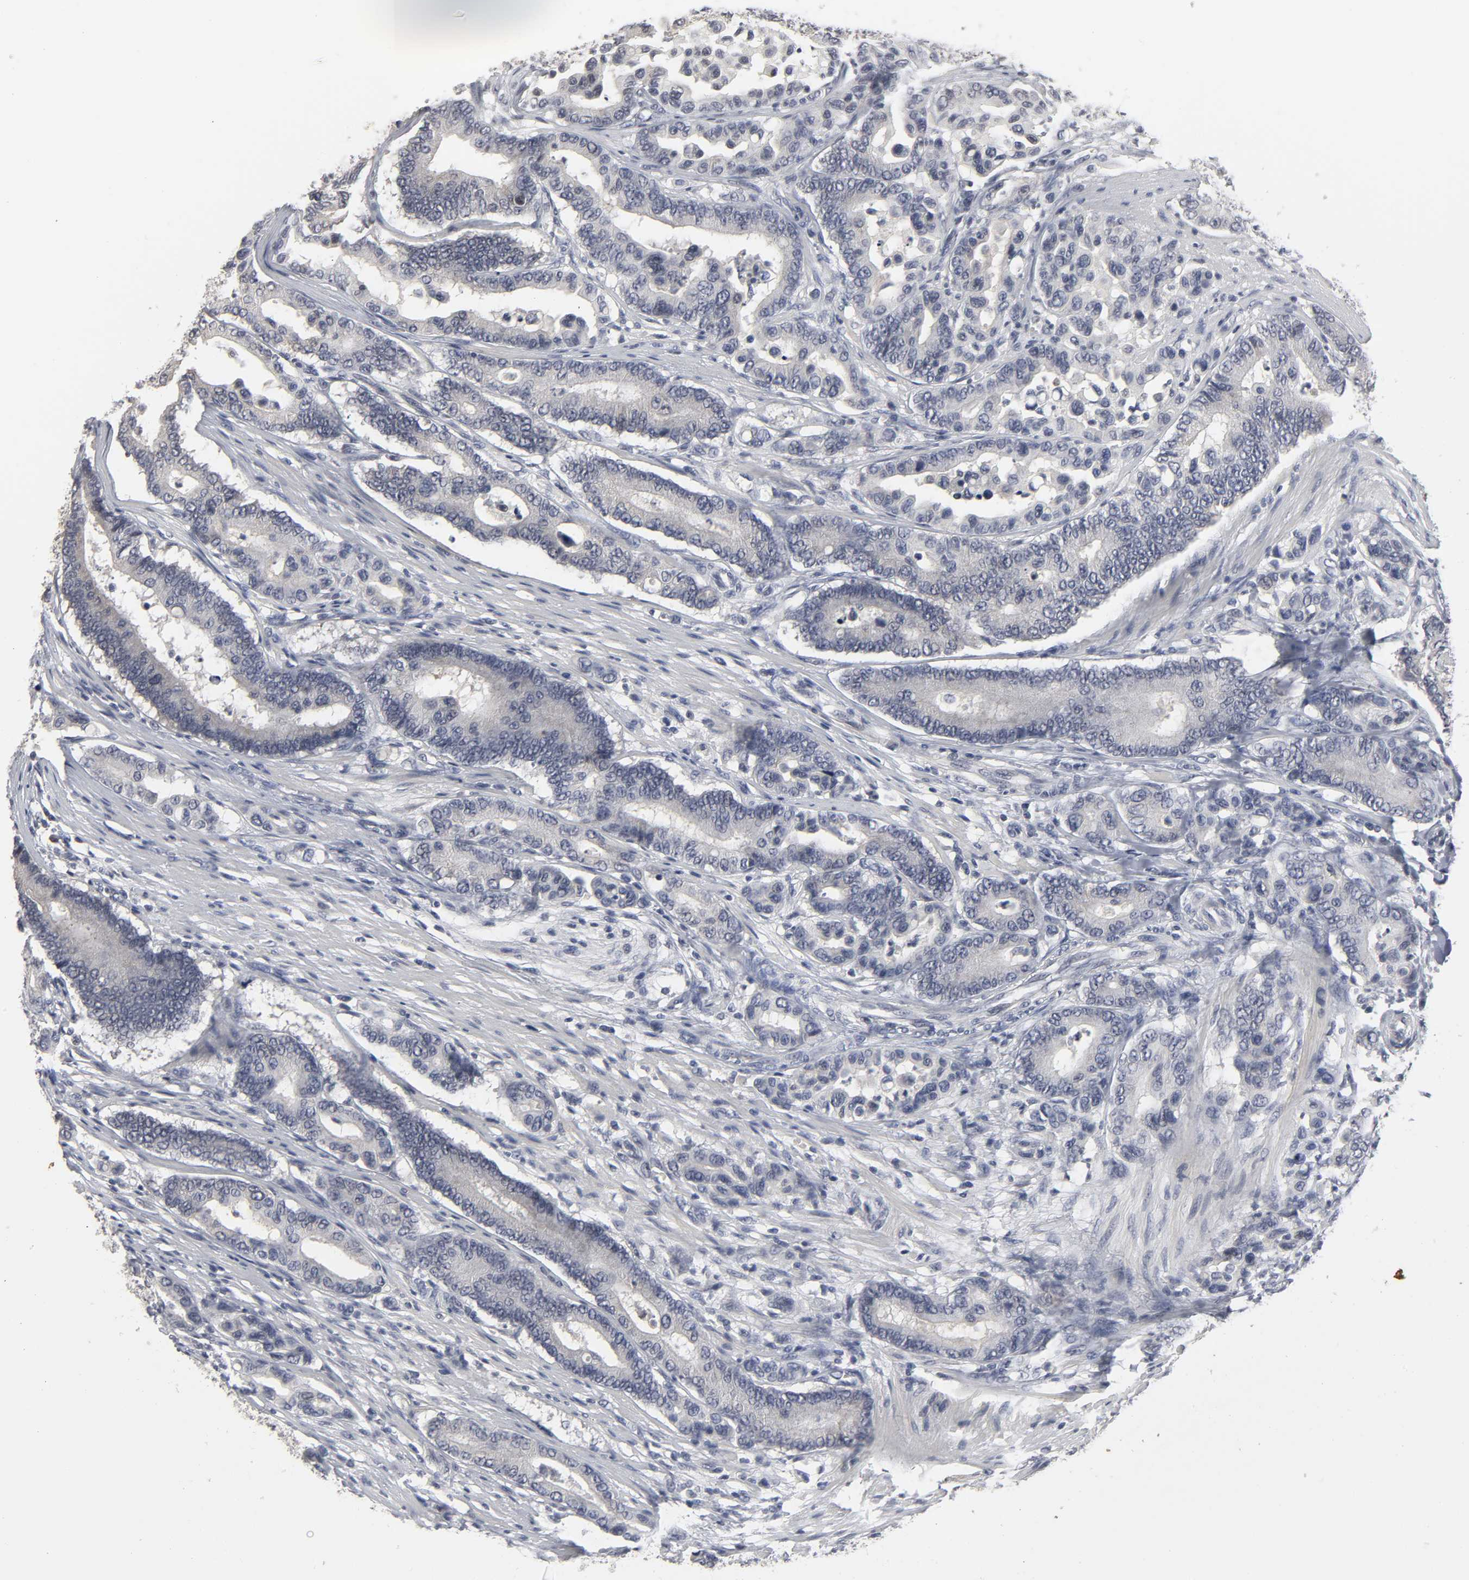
{"staining": {"intensity": "negative", "quantity": "none", "location": "none"}, "tissue": "colorectal cancer", "cell_type": "Tumor cells", "image_type": "cancer", "snomed": [{"axis": "morphology", "description": "Normal tissue, NOS"}, {"axis": "morphology", "description": "Adenocarcinoma, NOS"}, {"axis": "topography", "description": "Colon"}], "caption": "IHC of colorectal cancer shows no staining in tumor cells.", "gene": "TCAP", "patient": {"sex": "male", "age": 82}}